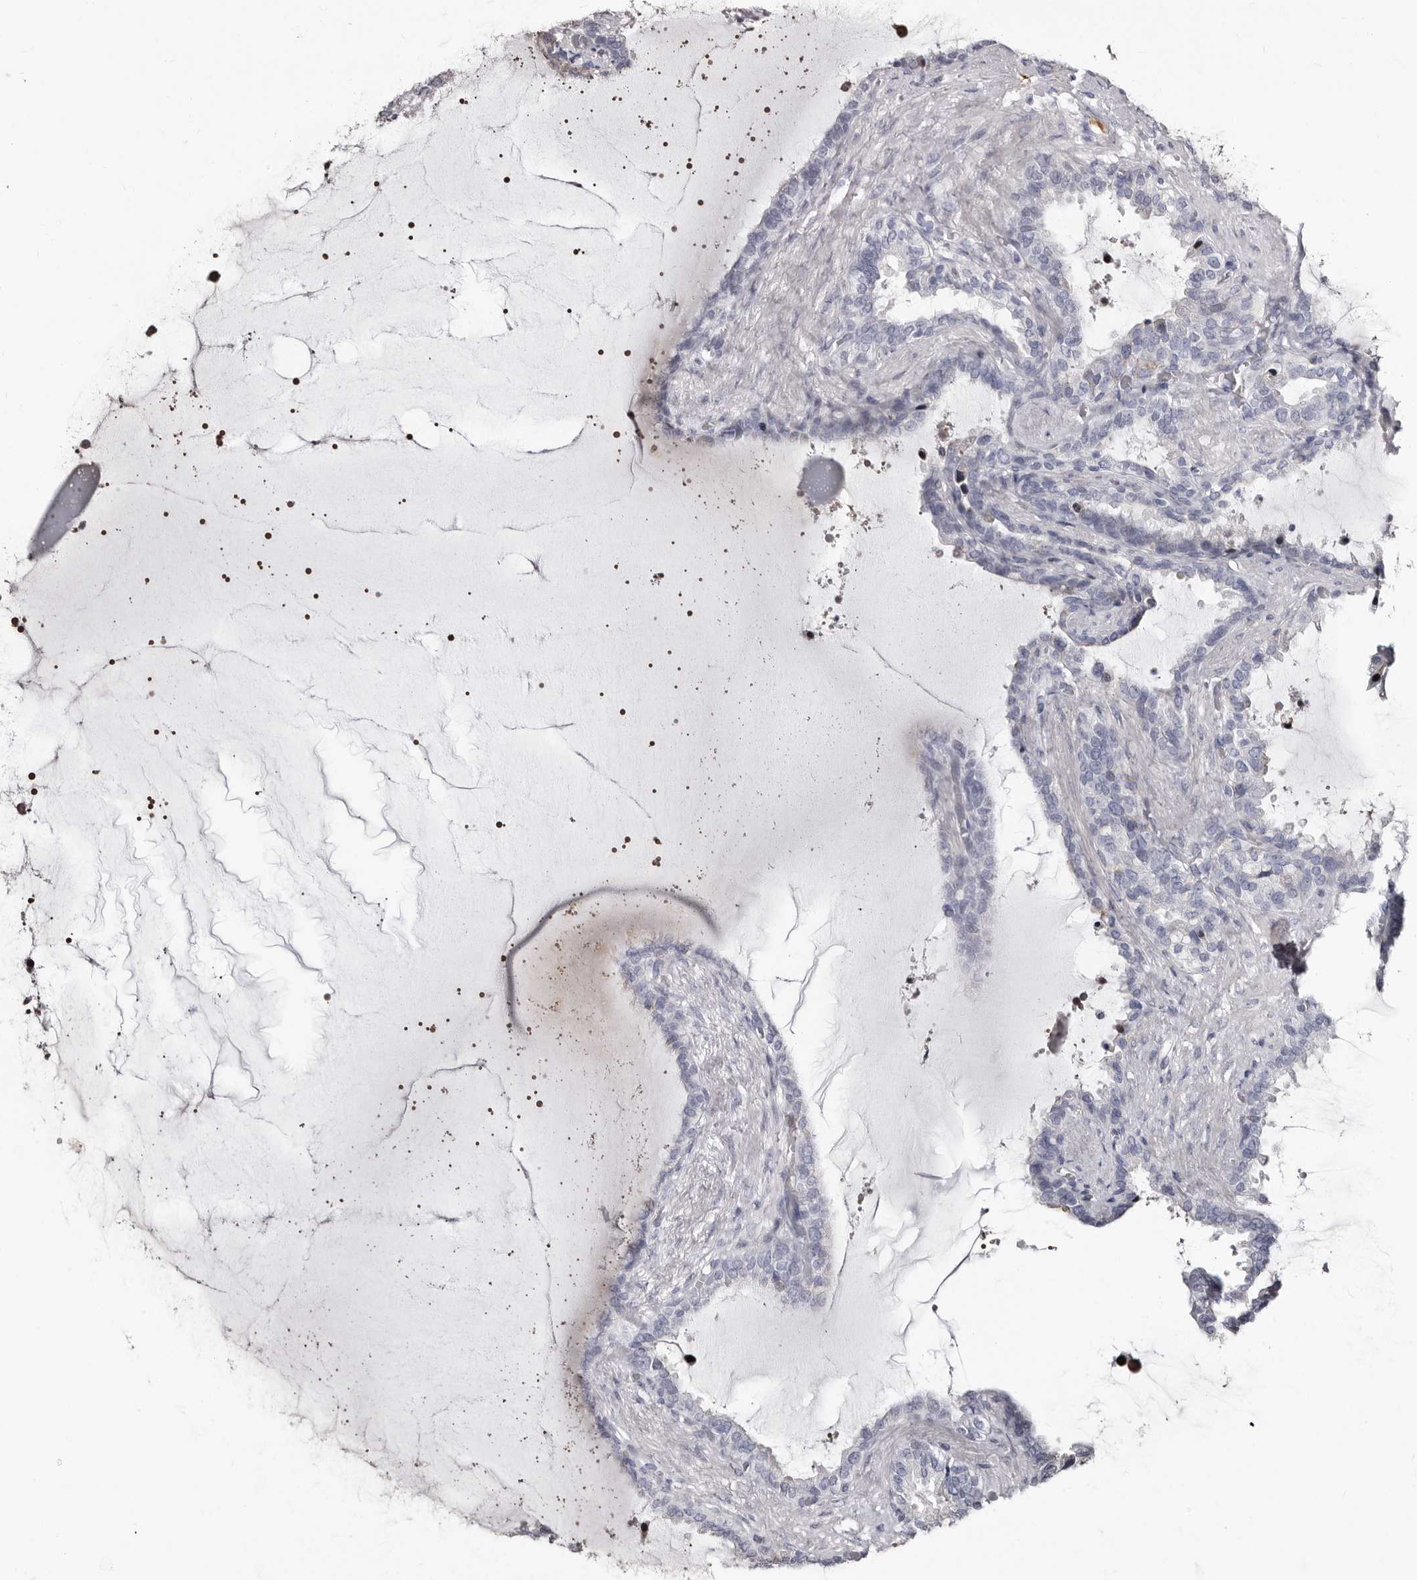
{"staining": {"intensity": "negative", "quantity": "none", "location": "none"}, "tissue": "seminal vesicle", "cell_type": "Glandular cells", "image_type": "normal", "snomed": [{"axis": "morphology", "description": "Normal tissue, NOS"}, {"axis": "topography", "description": "Seminal veicle"}], "caption": "This histopathology image is of unremarkable seminal vesicle stained with immunohistochemistry to label a protein in brown with the nuclei are counter-stained blue. There is no positivity in glandular cells. Nuclei are stained in blue.", "gene": "TBC1D22B", "patient": {"sex": "male", "age": 46}}